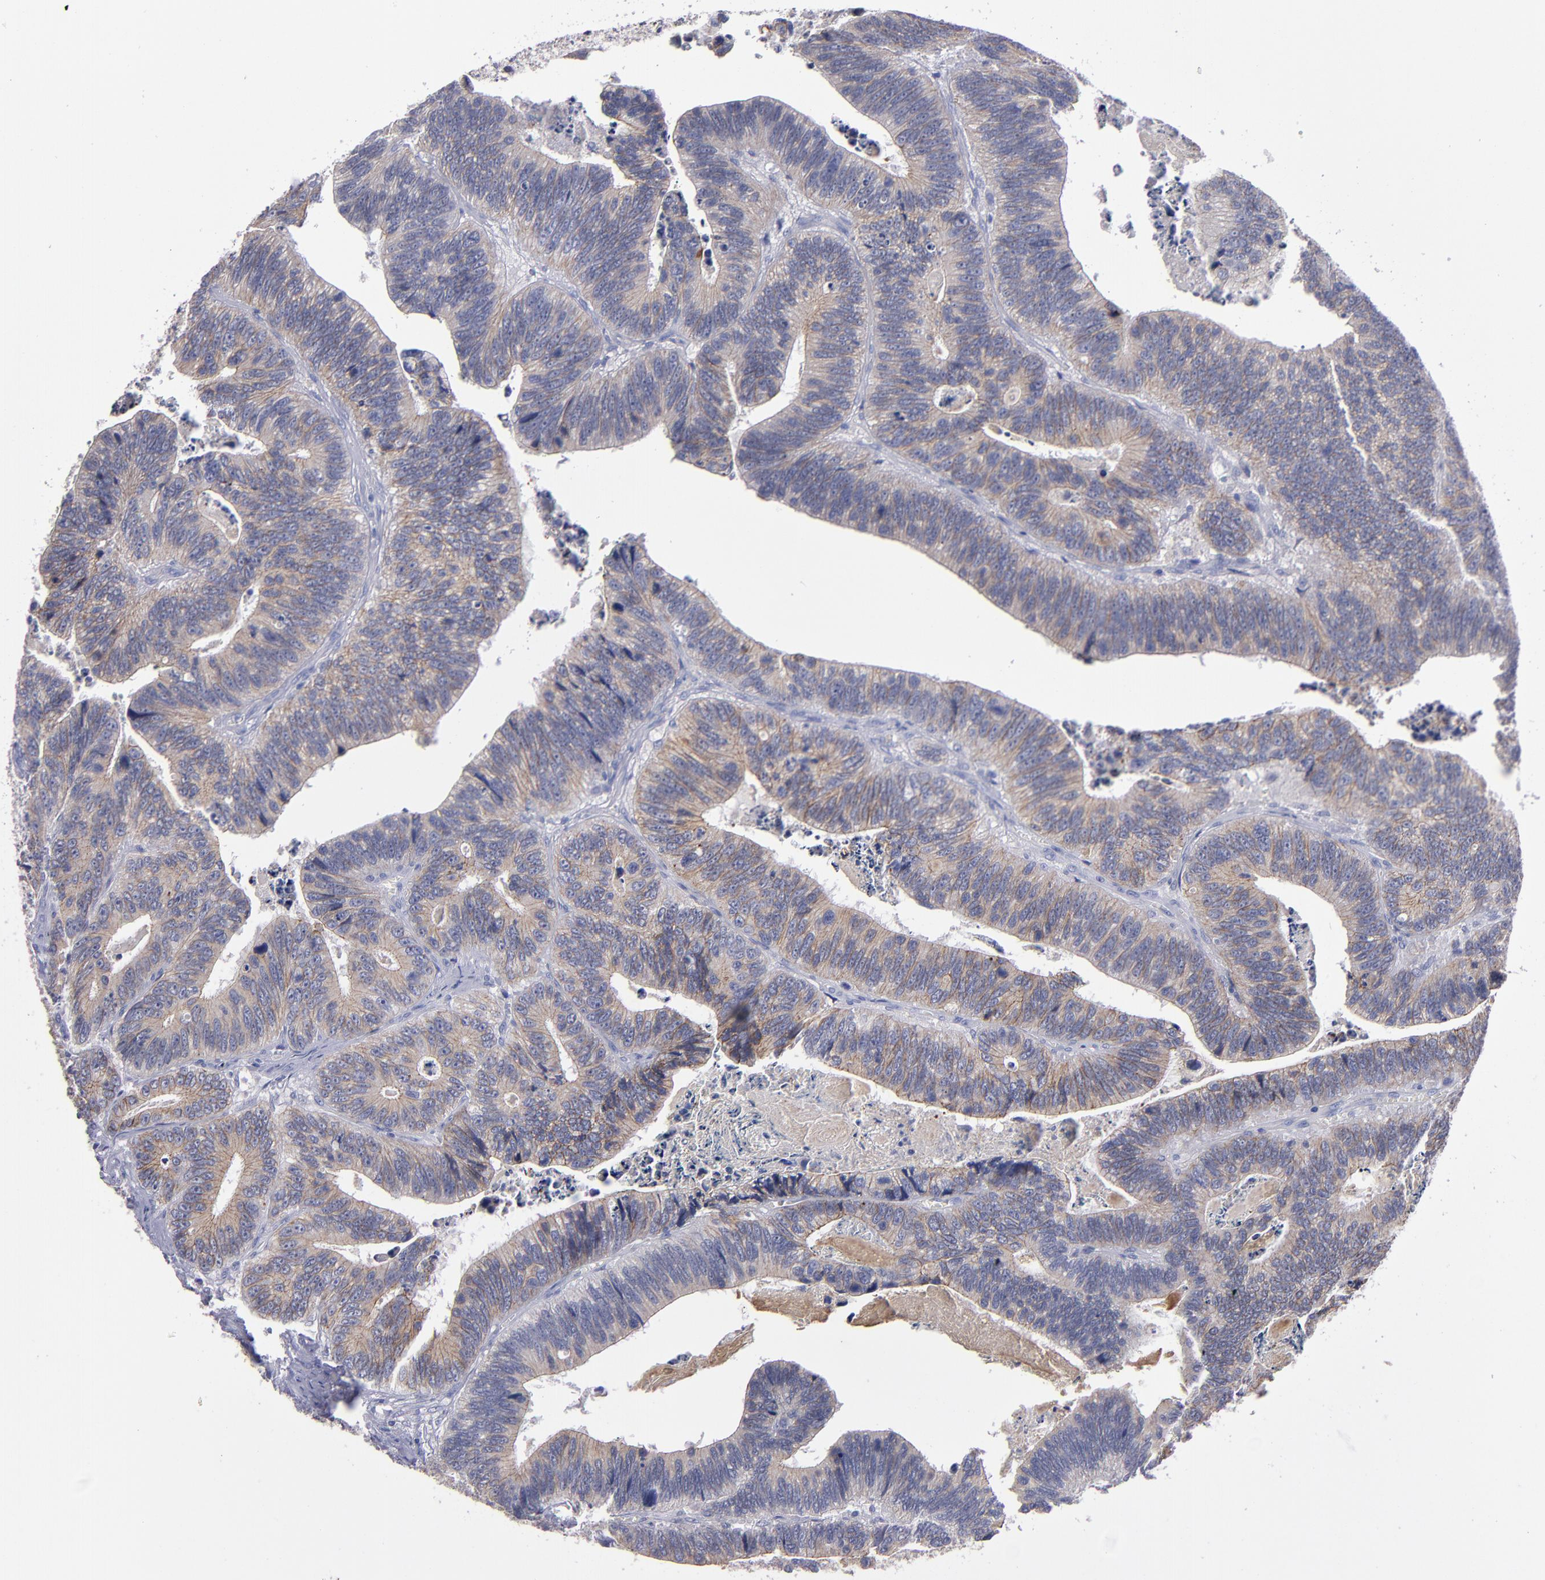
{"staining": {"intensity": "moderate", "quantity": ">75%", "location": "cytoplasmic/membranous"}, "tissue": "colorectal cancer", "cell_type": "Tumor cells", "image_type": "cancer", "snomed": [{"axis": "morphology", "description": "Adenocarcinoma, NOS"}, {"axis": "topography", "description": "Colon"}], "caption": "This is a histology image of IHC staining of colorectal adenocarcinoma, which shows moderate staining in the cytoplasmic/membranous of tumor cells.", "gene": "CDH3", "patient": {"sex": "male", "age": 72}}